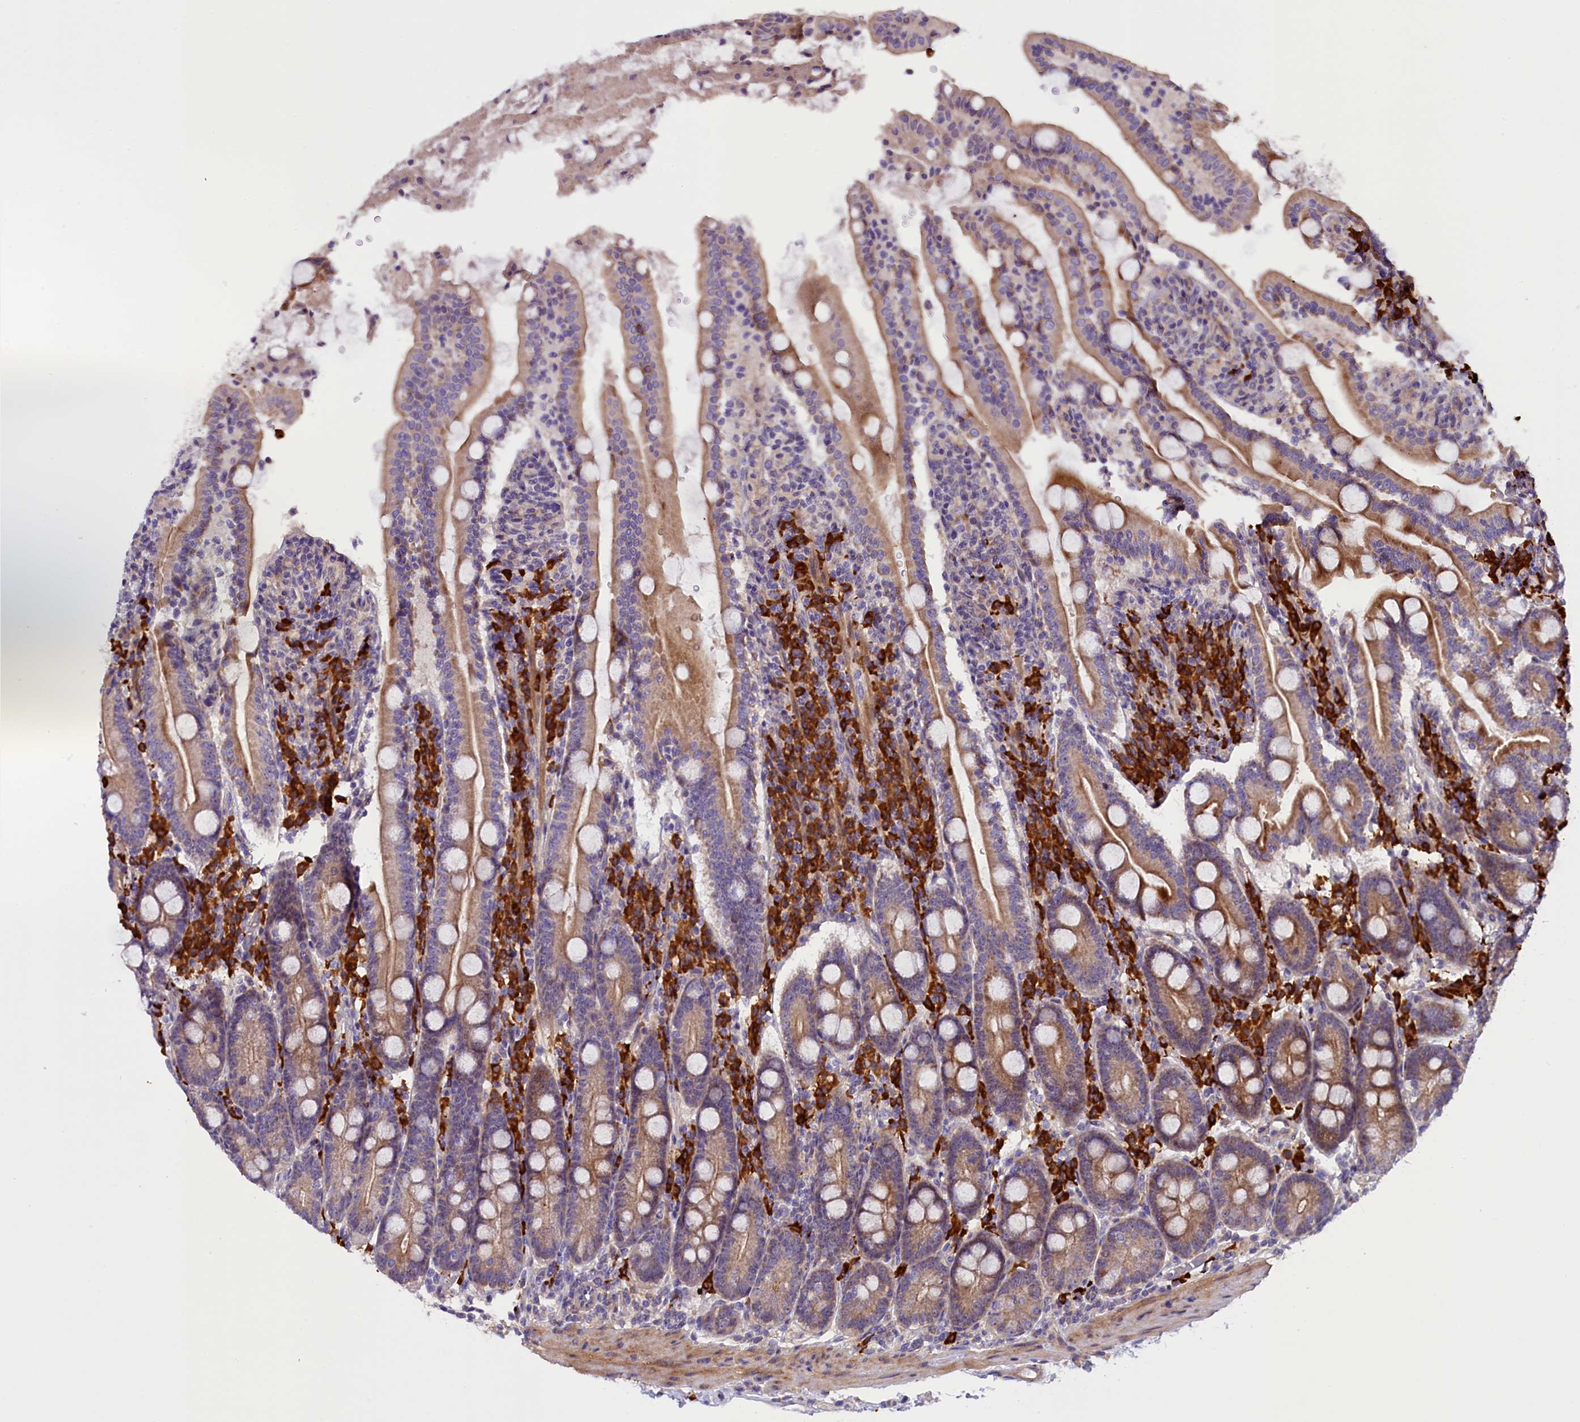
{"staining": {"intensity": "moderate", "quantity": ">75%", "location": "cytoplasmic/membranous"}, "tissue": "duodenum", "cell_type": "Glandular cells", "image_type": "normal", "snomed": [{"axis": "morphology", "description": "Normal tissue, NOS"}, {"axis": "topography", "description": "Duodenum"}], "caption": "Immunohistochemistry (IHC) histopathology image of unremarkable duodenum: human duodenum stained using IHC reveals medium levels of moderate protein expression localized specifically in the cytoplasmic/membranous of glandular cells, appearing as a cytoplasmic/membranous brown color.", "gene": "FRY", "patient": {"sex": "male", "age": 35}}